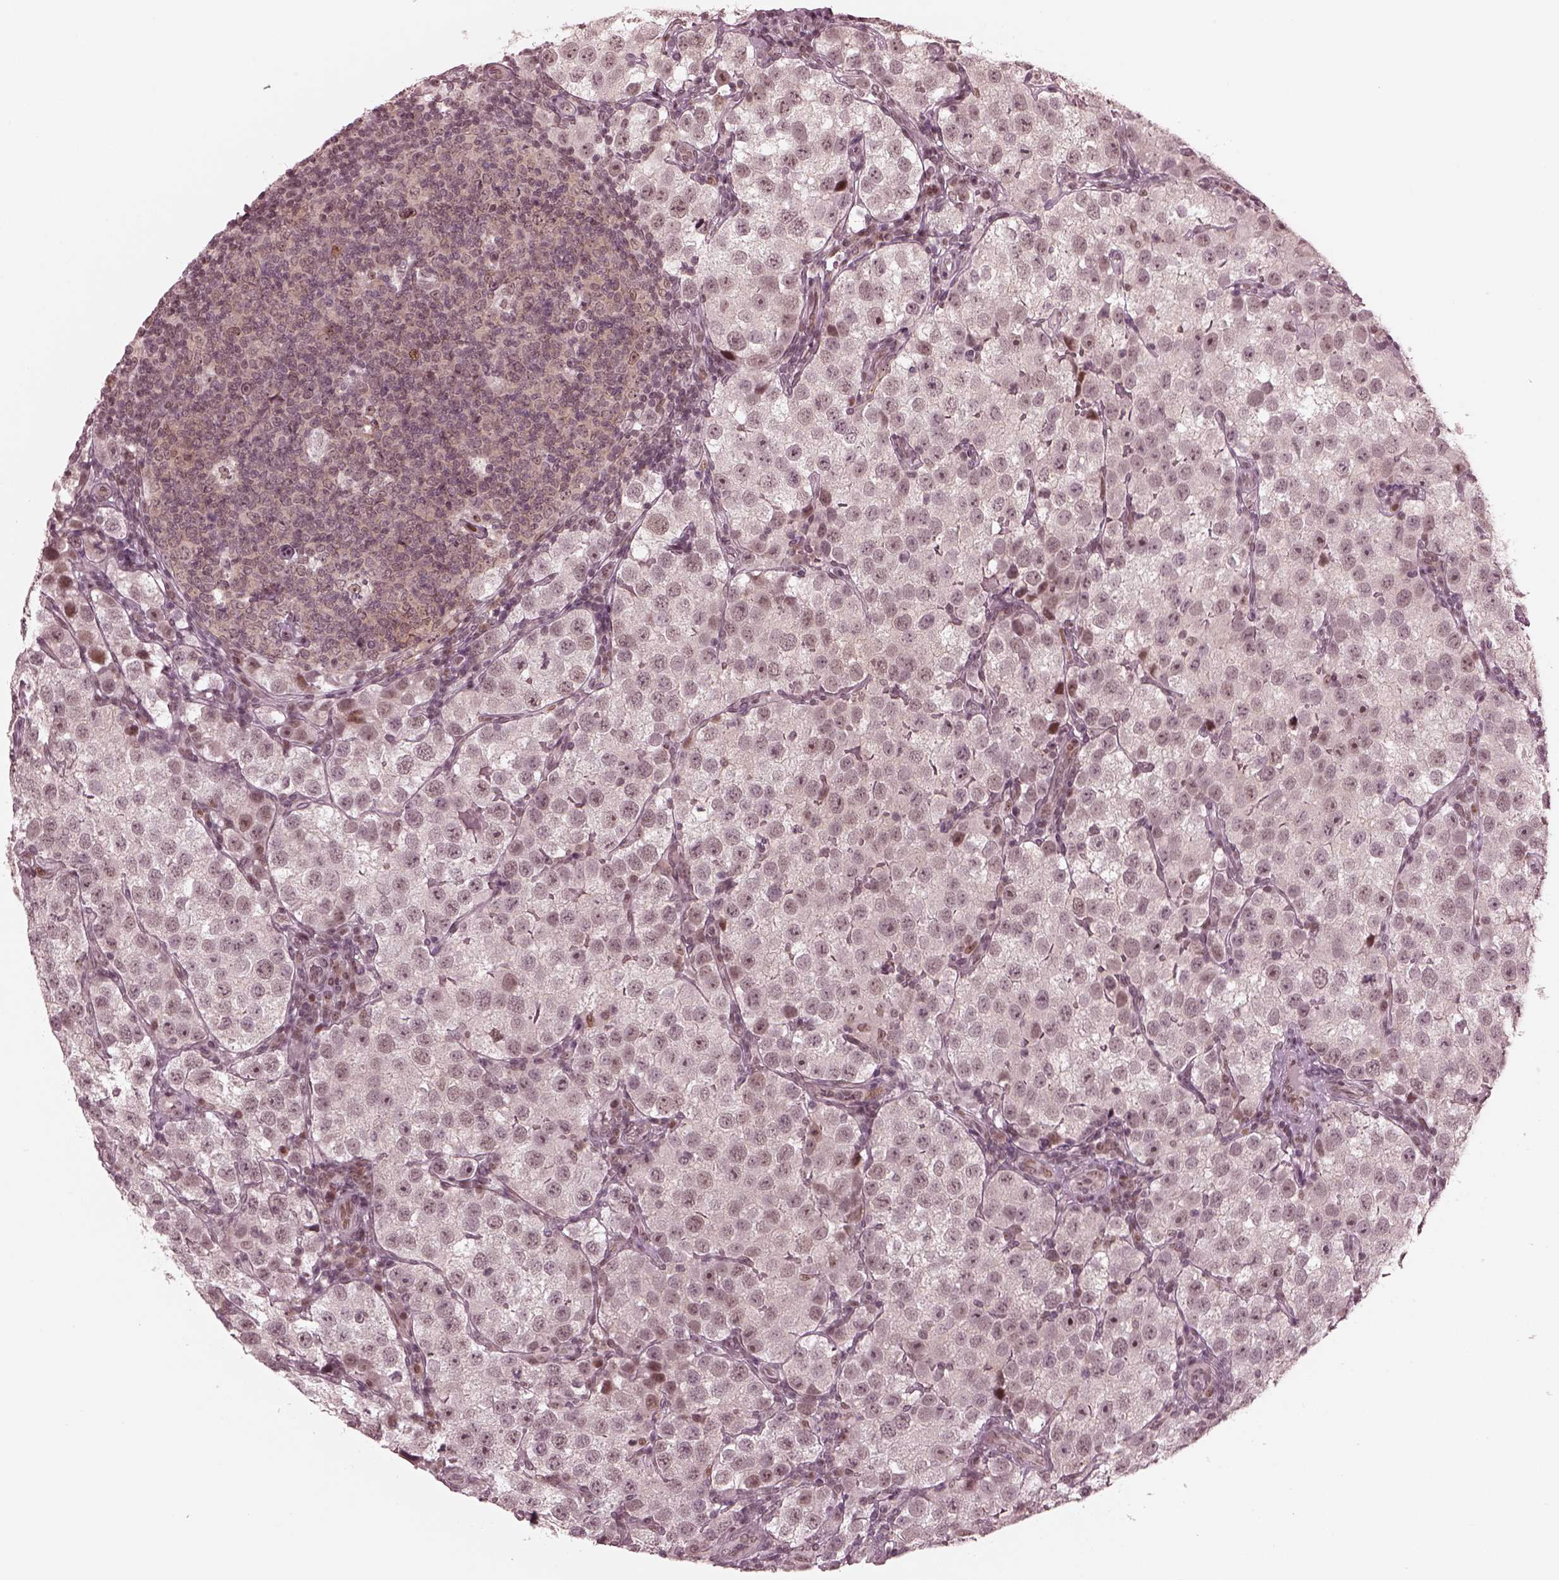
{"staining": {"intensity": "negative", "quantity": "none", "location": "none"}, "tissue": "testis cancer", "cell_type": "Tumor cells", "image_type": "cancer", "snomed": [{"axis": "morphology", "description": "Seminoma, NOS"}, {"axis": "topography", "description": "Testis"}], "caption": "Tumor cells are negative for brown protein staining in testis cancer (seminoma).", "gene": "TRIB3", "patient": {"sex": "male", "age": 37}}